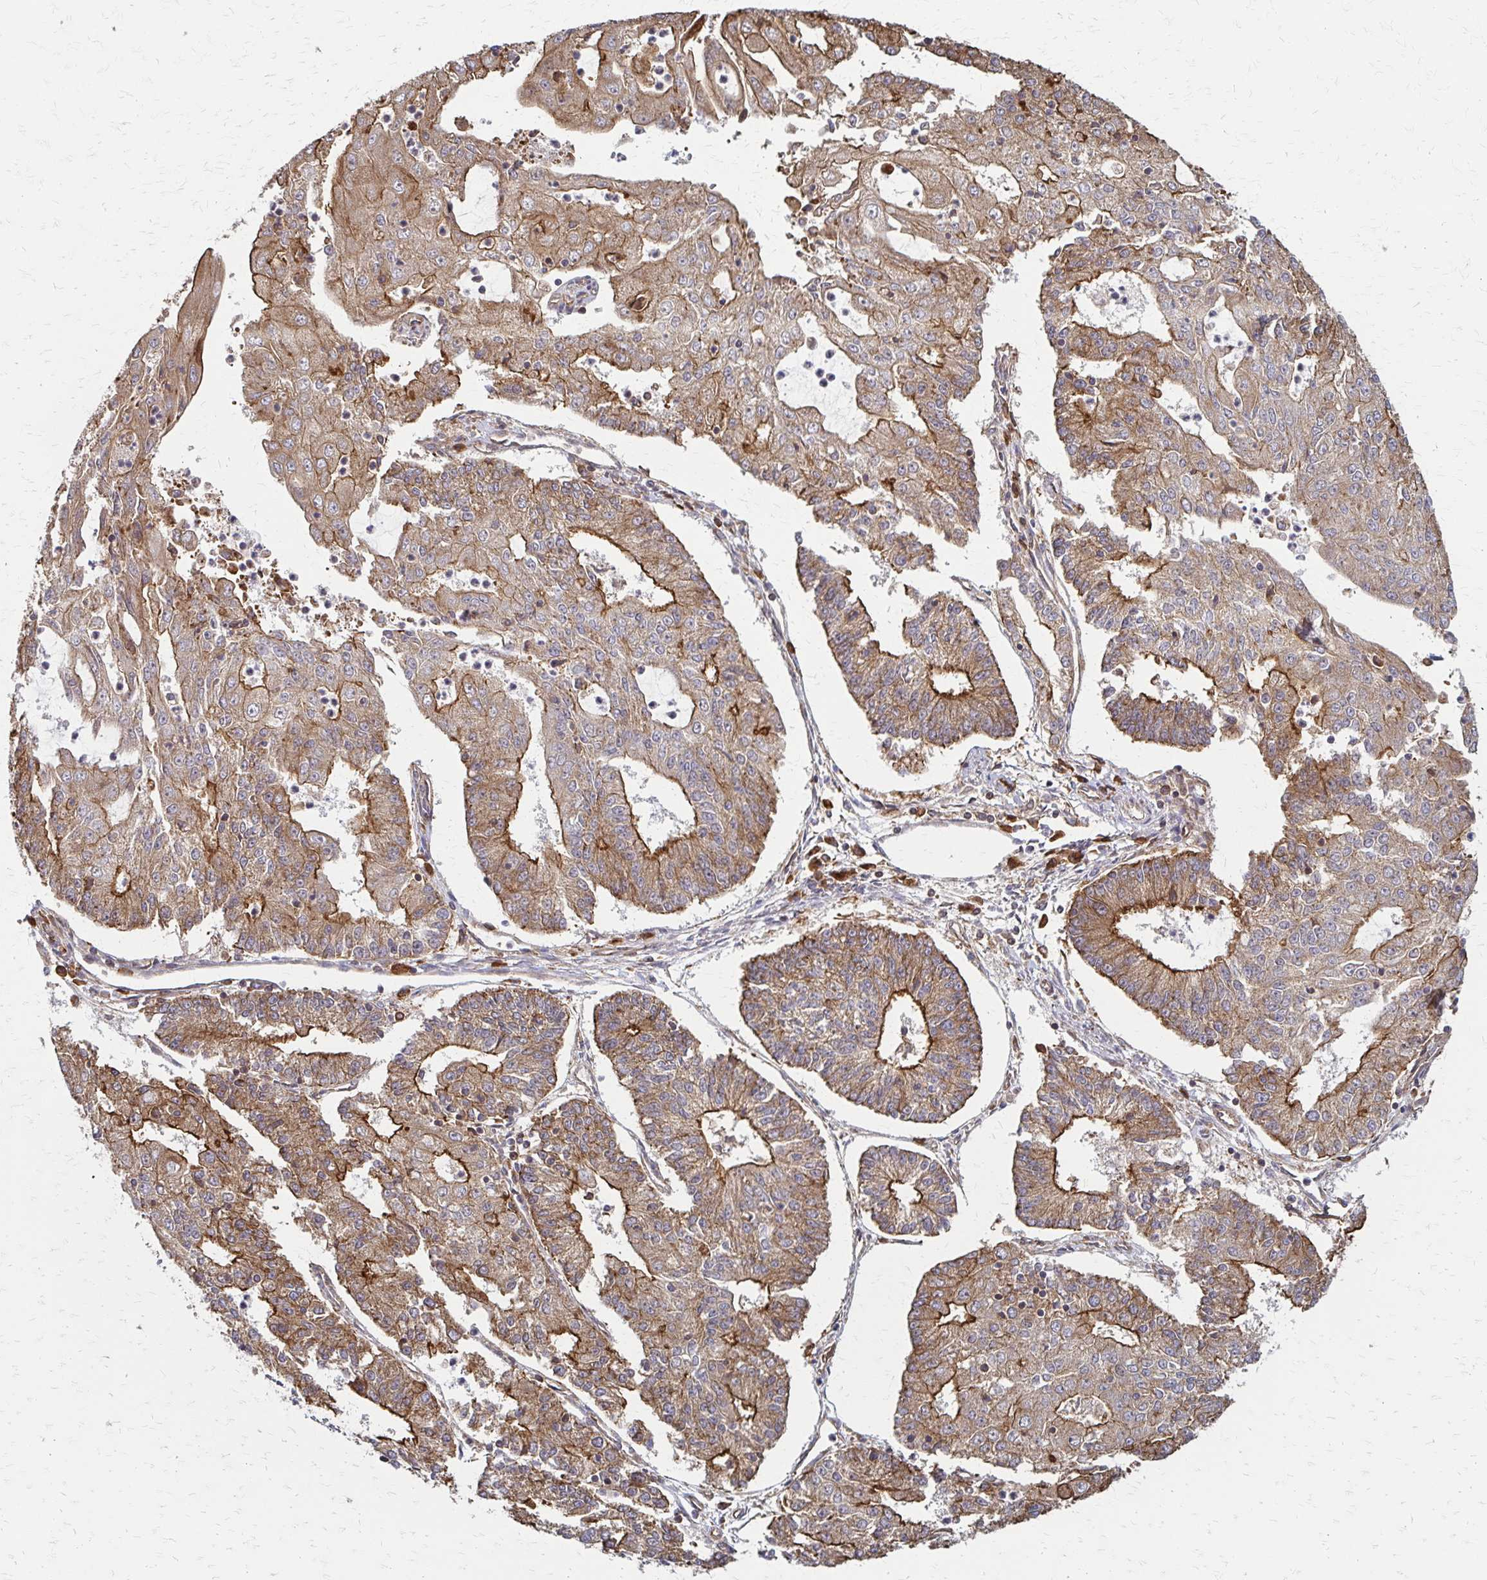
{"staining": {"intensity": "moderate", "quantity": ">75%", "location": "cytoplasmic/membranous"}, "tissue": "endometrial cancer", "cell_type": "Tumor cells", "image_type": "cancer", "snomed": [{"axis": "morphology", "description": "Adenocarcinoma, NOS"}, {"axis": "topography", "description": "Endometrium"}], "caption": "Endometrial cancer (adenocarcinoma) was stained to show a protein in brown. There is medium levels of moderate cytoplasmic/membranous expression in approximately >75% of tumor cells.", "gene": "EEF2", "patient": {"sex": "female", "age": 56}}